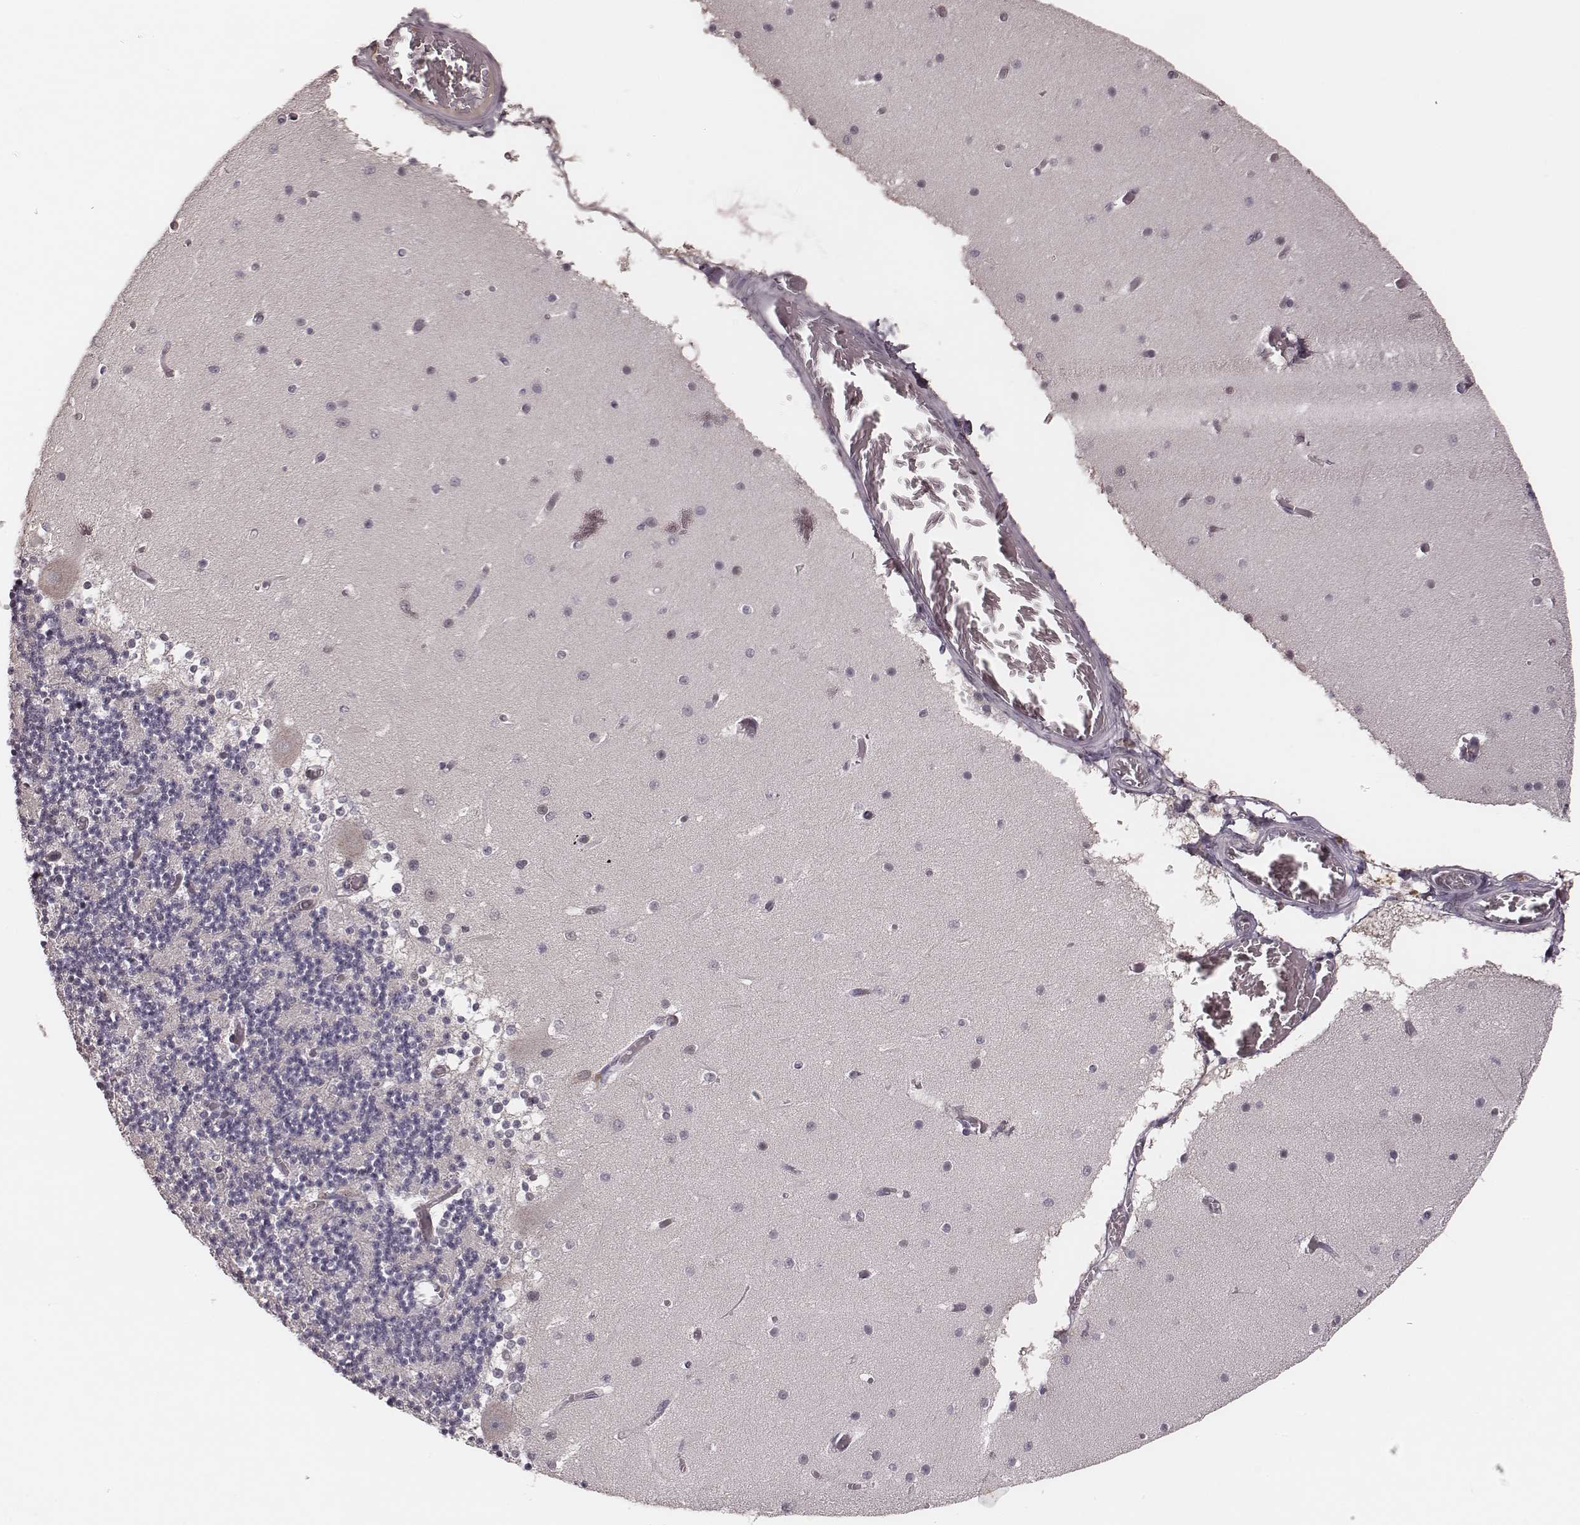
{"staining": {"intensity": "negative", "quantity": "none", "location": "none"}, "tissue": "cerebellum", "cell_type": "Cells in granular layer", "image_type": "normal", "snomed": [{"axis": "morphology", "description": "Normal tissue, NOS"}, {"axis": "topography", "description": "Cerebellum"}], "caption": "Immunohistochemical staining of normal cerebellum displays no significant expression in cells in granular layer. Brightfield microscopy of IHC stained with DAB (brown) and hematoxylin (blue), captured at high magnification.", "gene": "P2RX5", "patient": {"sex": "female", "age": 28}}